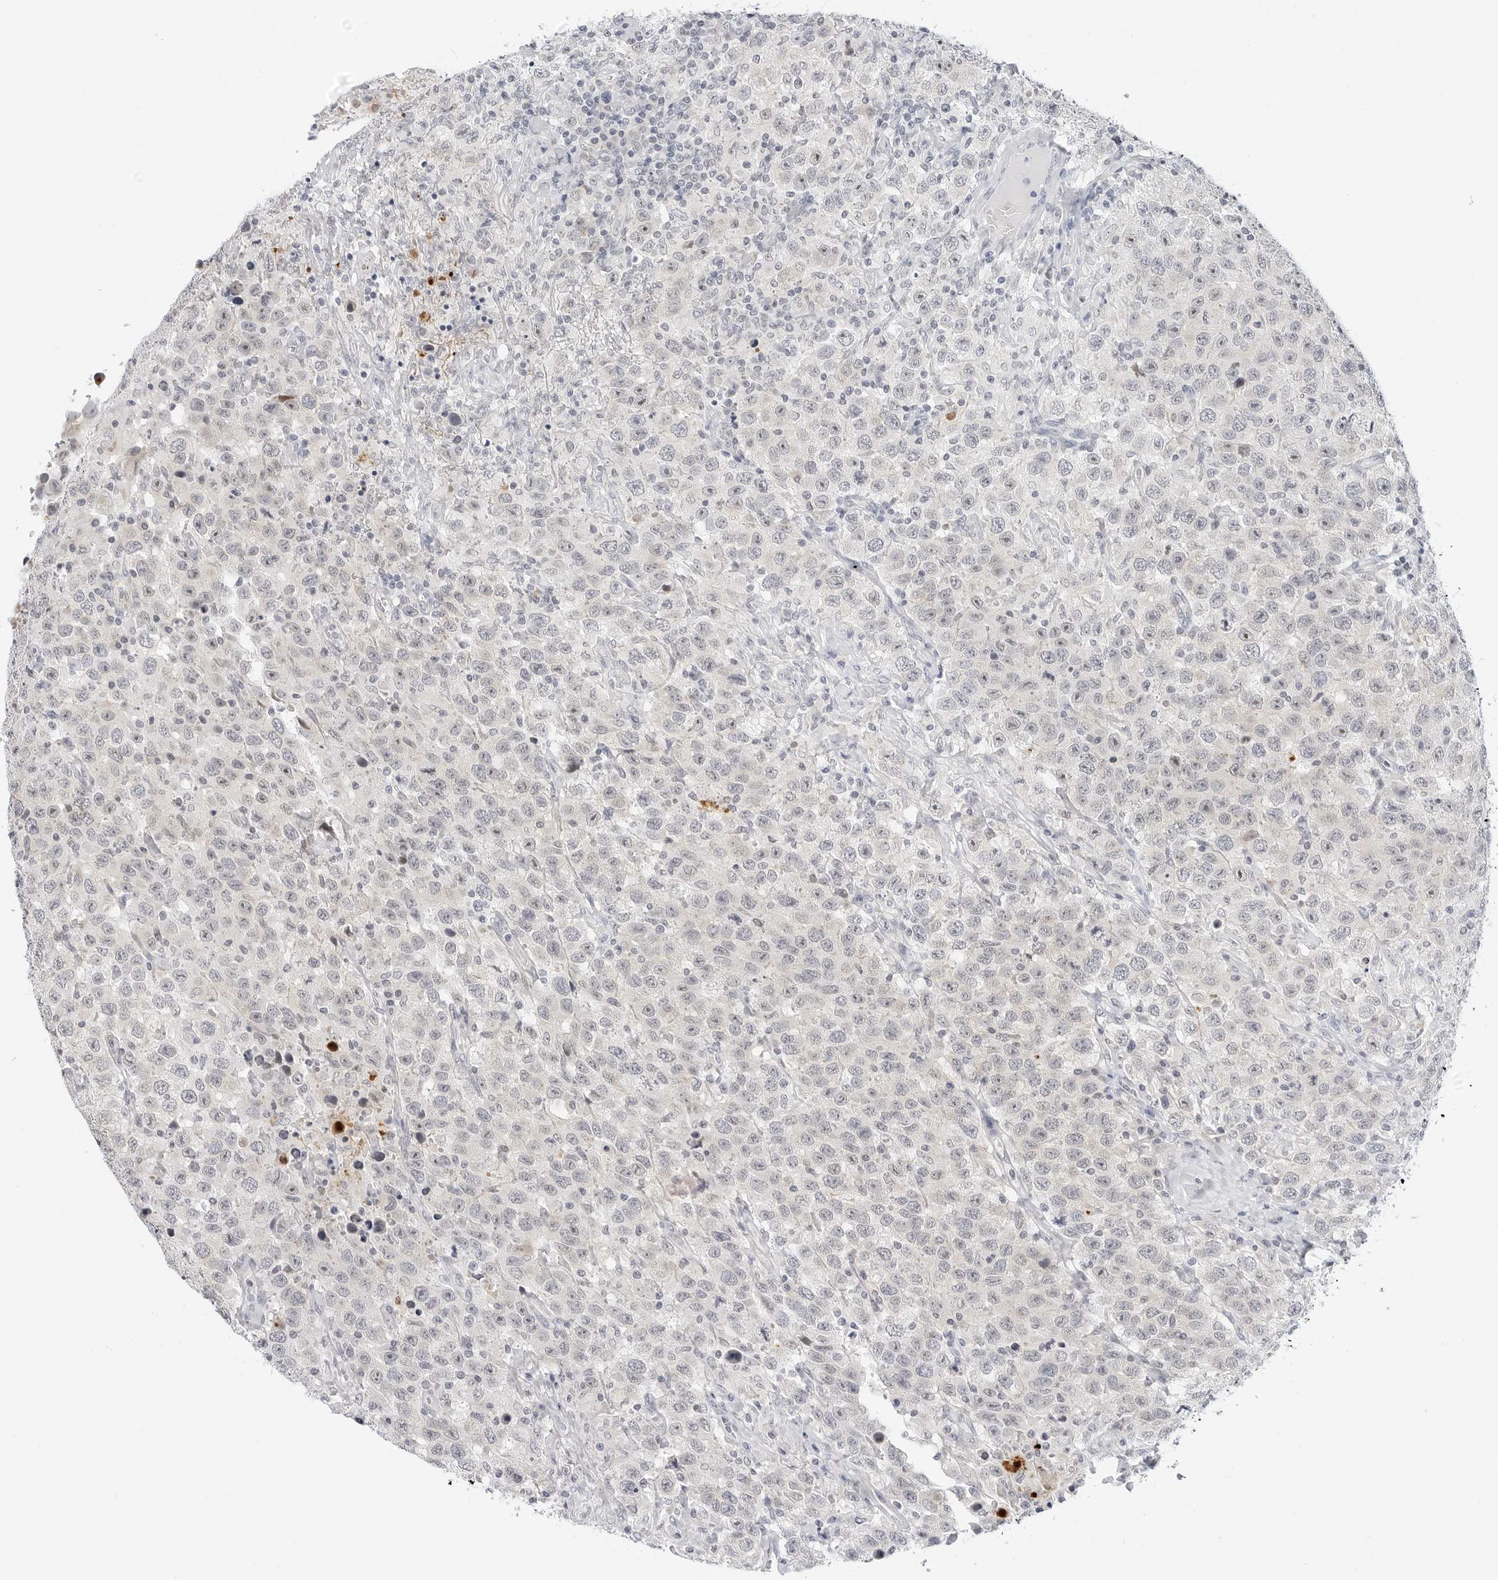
{"staining": {"intensity": "negative", "quantity": "none", "location": "none"}, "tissue": "testis cancer", "cell_type": "Tumor cells", "image_type": "cancer", "snomed": [{"axis": "morphology", "description": "Seminoma, NOS"}, {"axis": "topography", "description": "Testis"}], "caption": "DAB immunohistochemical staining of testis cancer (seminoma) displays no significant positivity in tumor cells.", "gene": "MAP2K5", "patient": {"sex": "male", "age": 41}}